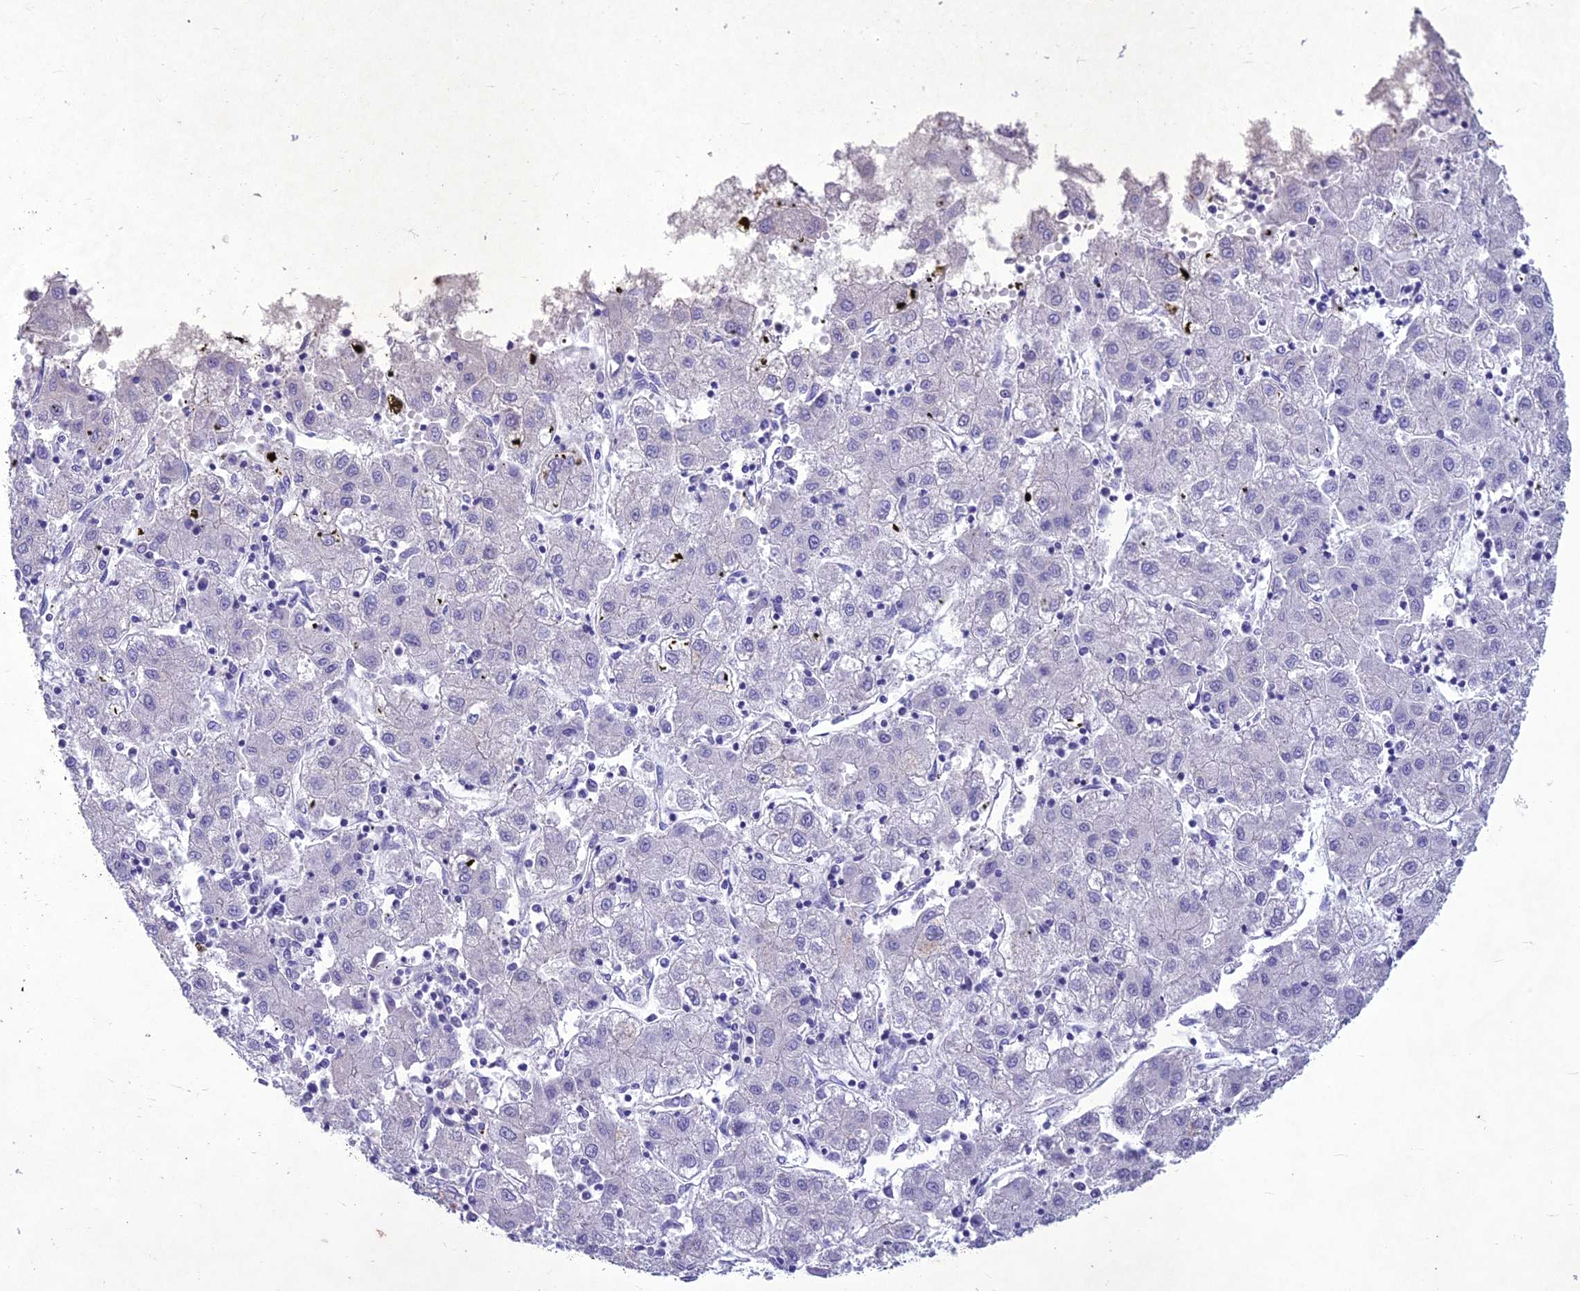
{"staining": {"intensity": "negative", "quantity": "none", "location": "none"}, "tissue": "liver cancer", "cell_type": "Tumor cells", "image_type": "cancer", "snomed": [{"axis": "morphology", "description": "Carcinoma, Hepatocellular, NOS"}, {"axis": "topography", "description": "Liver"}], "caption": "The IHC image has no significant expression in tumor cells of liver cancer tissue.", "gene": "IFT172", "patient": {"sex": "male", "age": 72}}